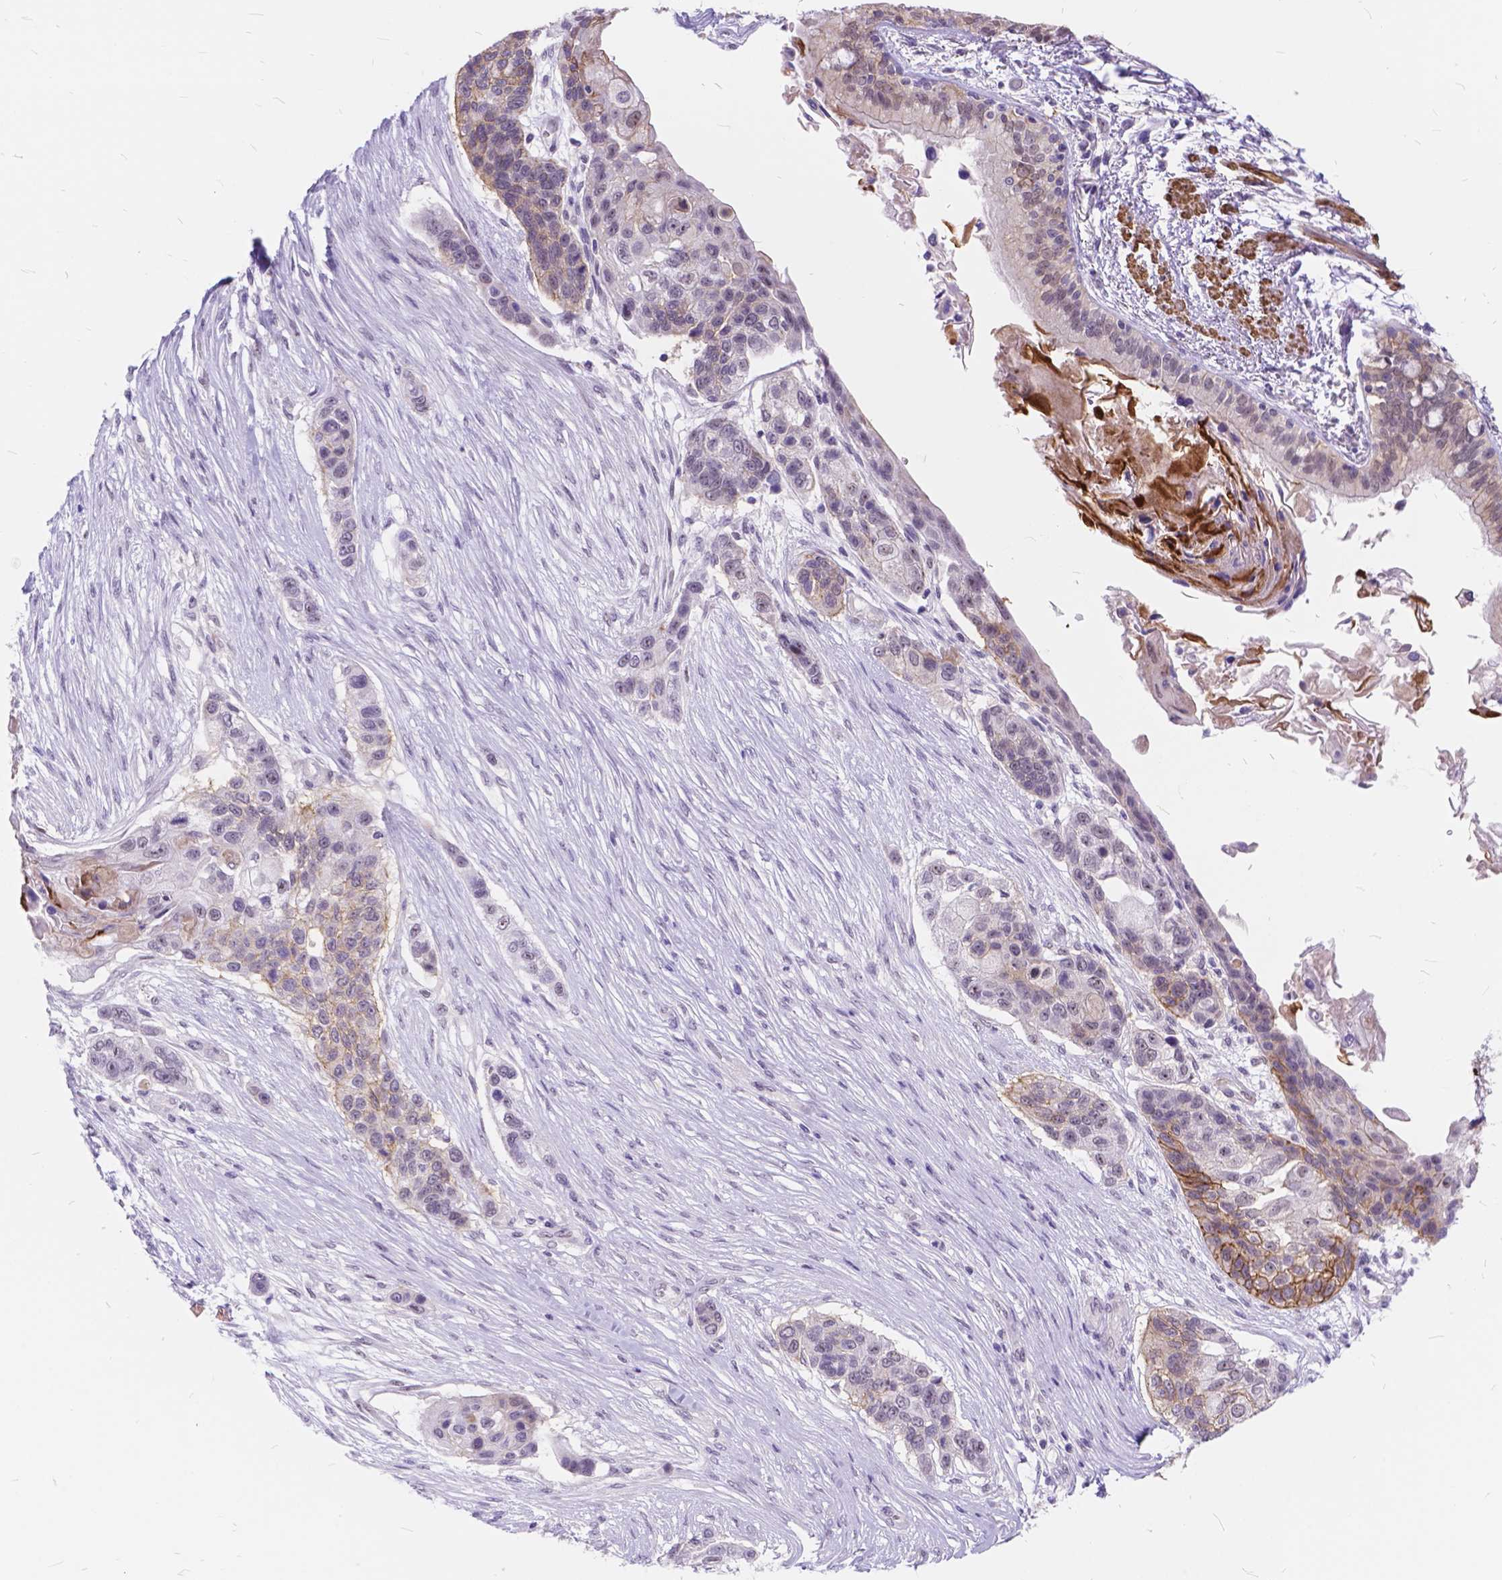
{"staining": {"intensity": "moderate", "quantity": "<25%", "location": "cytoplasmic/membranous"}, "tissue": "lung cancer", "cell_type": "Tumor cells", "image_type": "cancer", "snomed": [{"axis": "morphology", "description": "Squamous cell carcinoma, NOS"}, {"axis": "topography", "description": "Lung"}], "caption": "Lung squamous cell carcinoma stained with IHC exhibits moderate cytoplasmic/membranous positivity in approximately <25% of tumor cells.", "gene": "MAN2C1", "patient": {"sex": "male", "age": 69}}